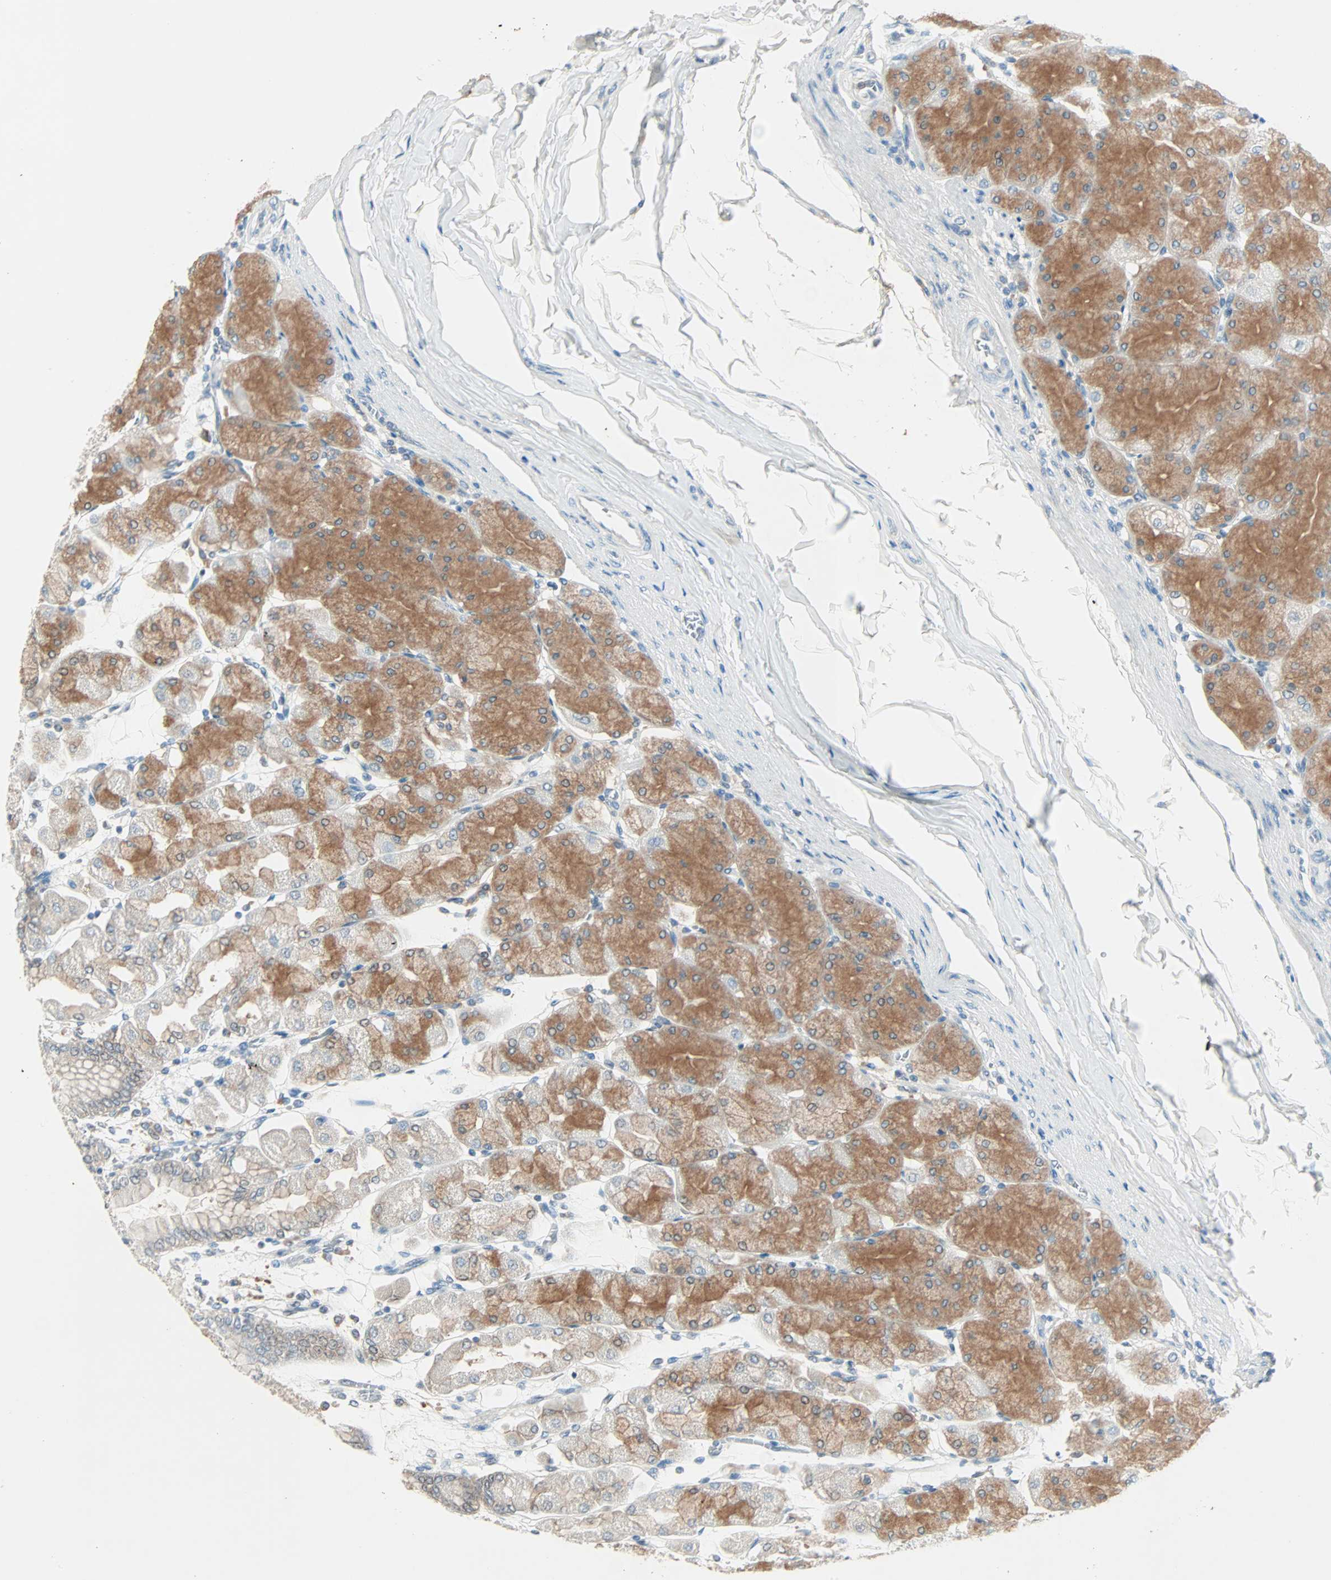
{"staining": {"intensity": "moderate", "quantity": ">75%", "location": "cytoplasmic/membranous"}, "tissue": "stomach", "cell_type": "Glandular cells", "image_type": "normal", "snomed": [{"axis": "morphology", "description": "Normal tissue, NOS"}, {"axis": "topography", "description": "Stomach, upper"}], "caption": "Glandular cells show medium levels of moderate cytoplasmic/membranous staining in approximately >75% of cells in benign human stomach.", "gene": "SMIM8", "patient": {"sex": "female", "age": 56}}